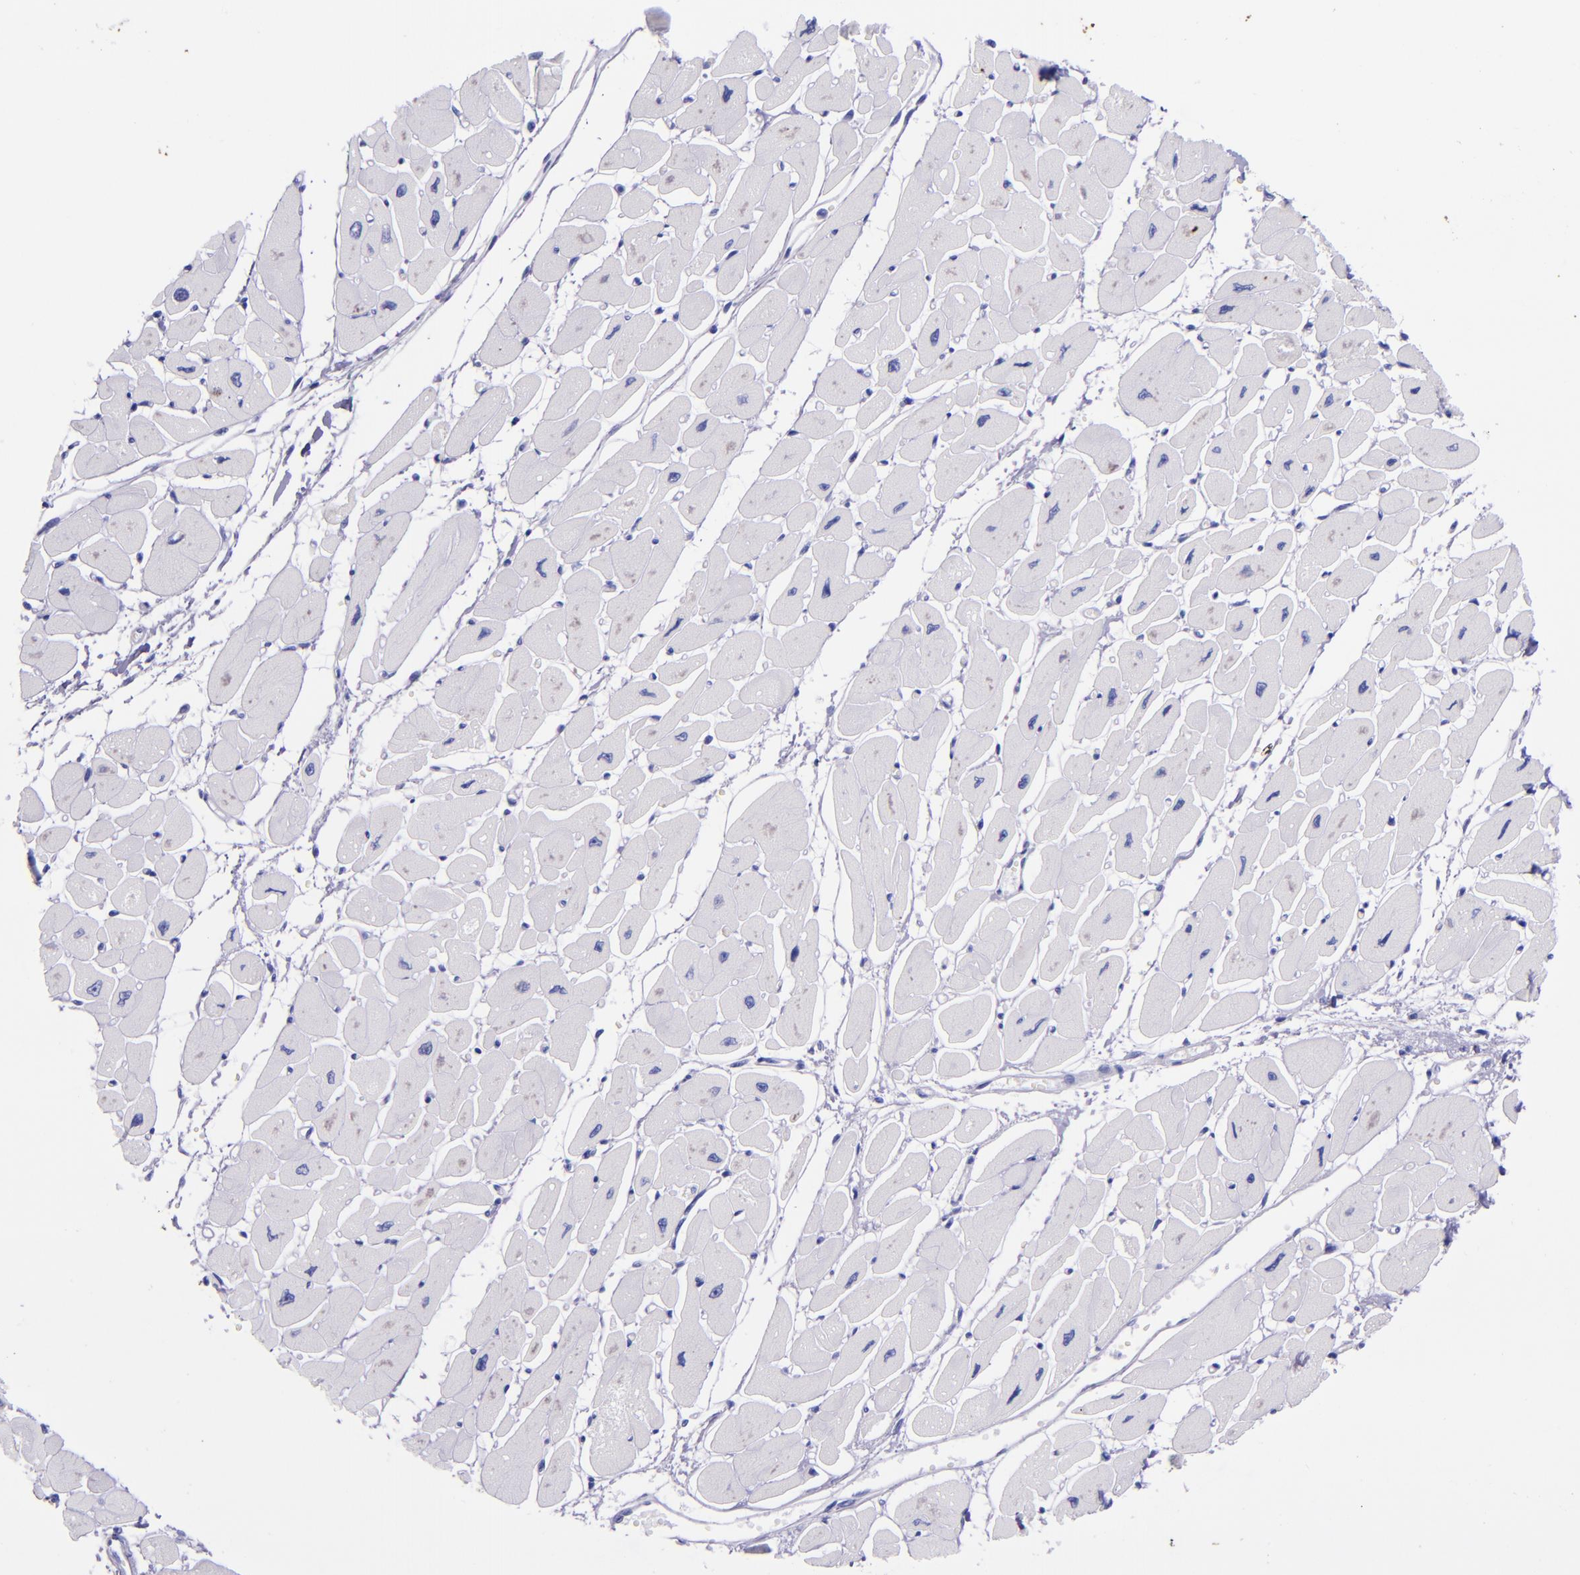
{"staining": {"intensity": "negative", "quantity": "none", "location": "none"}, "tissue": "heart muscle", "cell_type": "Cardiomyocytes", "image_type": "normal", "snomed": [{"axis": "morphology", "description": "Normal tissue, NOS"}, {"axis": "topography", "description": "Heart"}], "caption": "There is no significant expression in cardiomyocytes of heart muscle. Brightfield microscopy of IHC stained with DAB (brown) and hematoxylin (blue), captured at high magnification.", "gene": "MBP", "patient": {"sex": "female", "age": 54}}